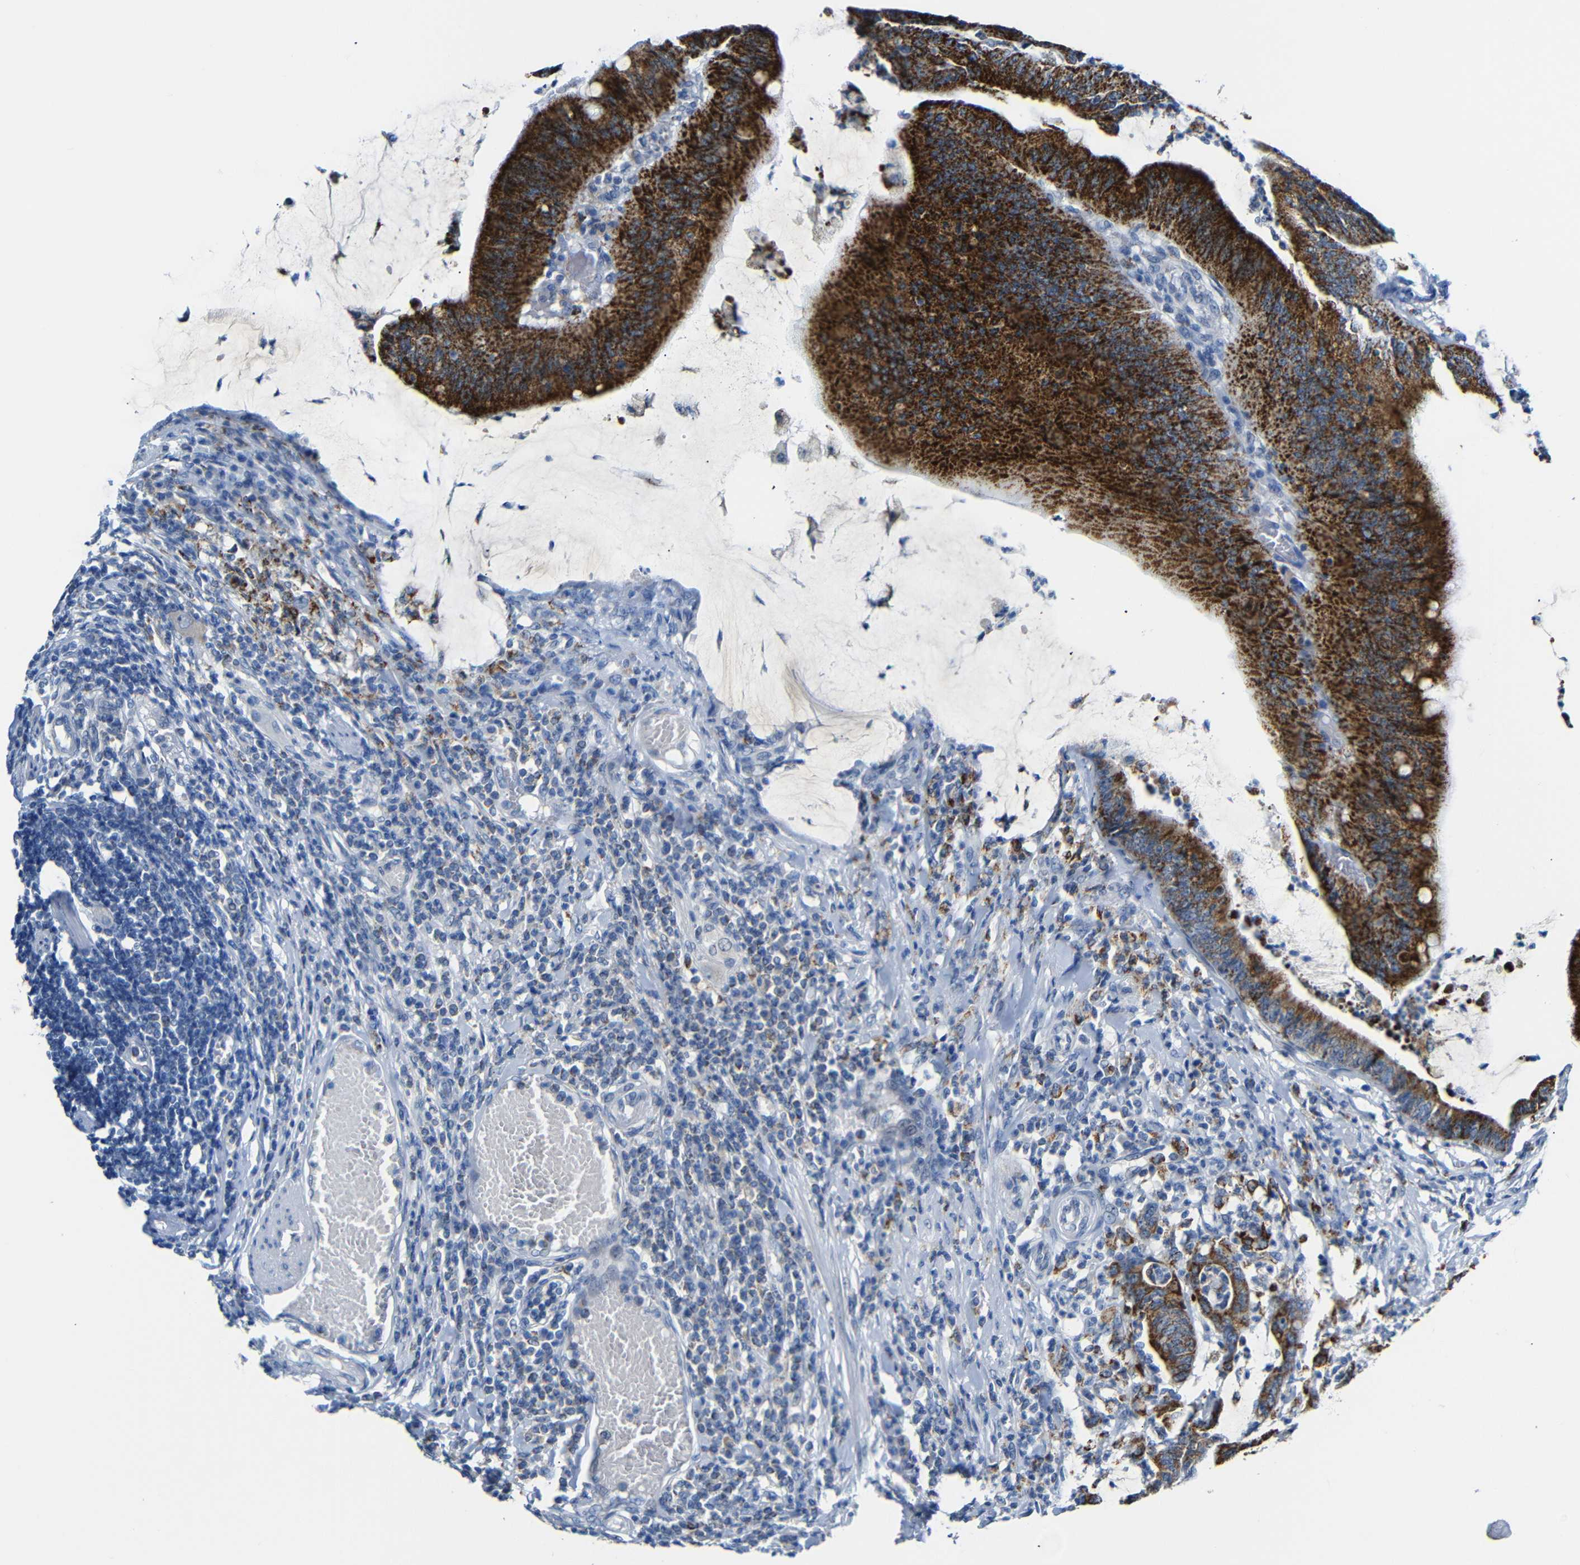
{"staining": {"intensity": "strong", "quantity": ">75%", "location": "cytoplasmic/membranous"}, "tissue": "colorectal cancer", "cell_type": "Tumor cells", "image_type": "cancer", "snomed": [{"axis": "morphology", "description": "Adenocarcinoma, NOS"}, {"axis": "topography", "description": "Rectum"}], "caption": "Tumor cells demonstrate strong cytoplasmic/membranous positivity in approximately >75% of cells in colorectal cancer (adenocarcinoma).", "gene": "C15orf48", "patient": {"sex": "female", "age": 66}}